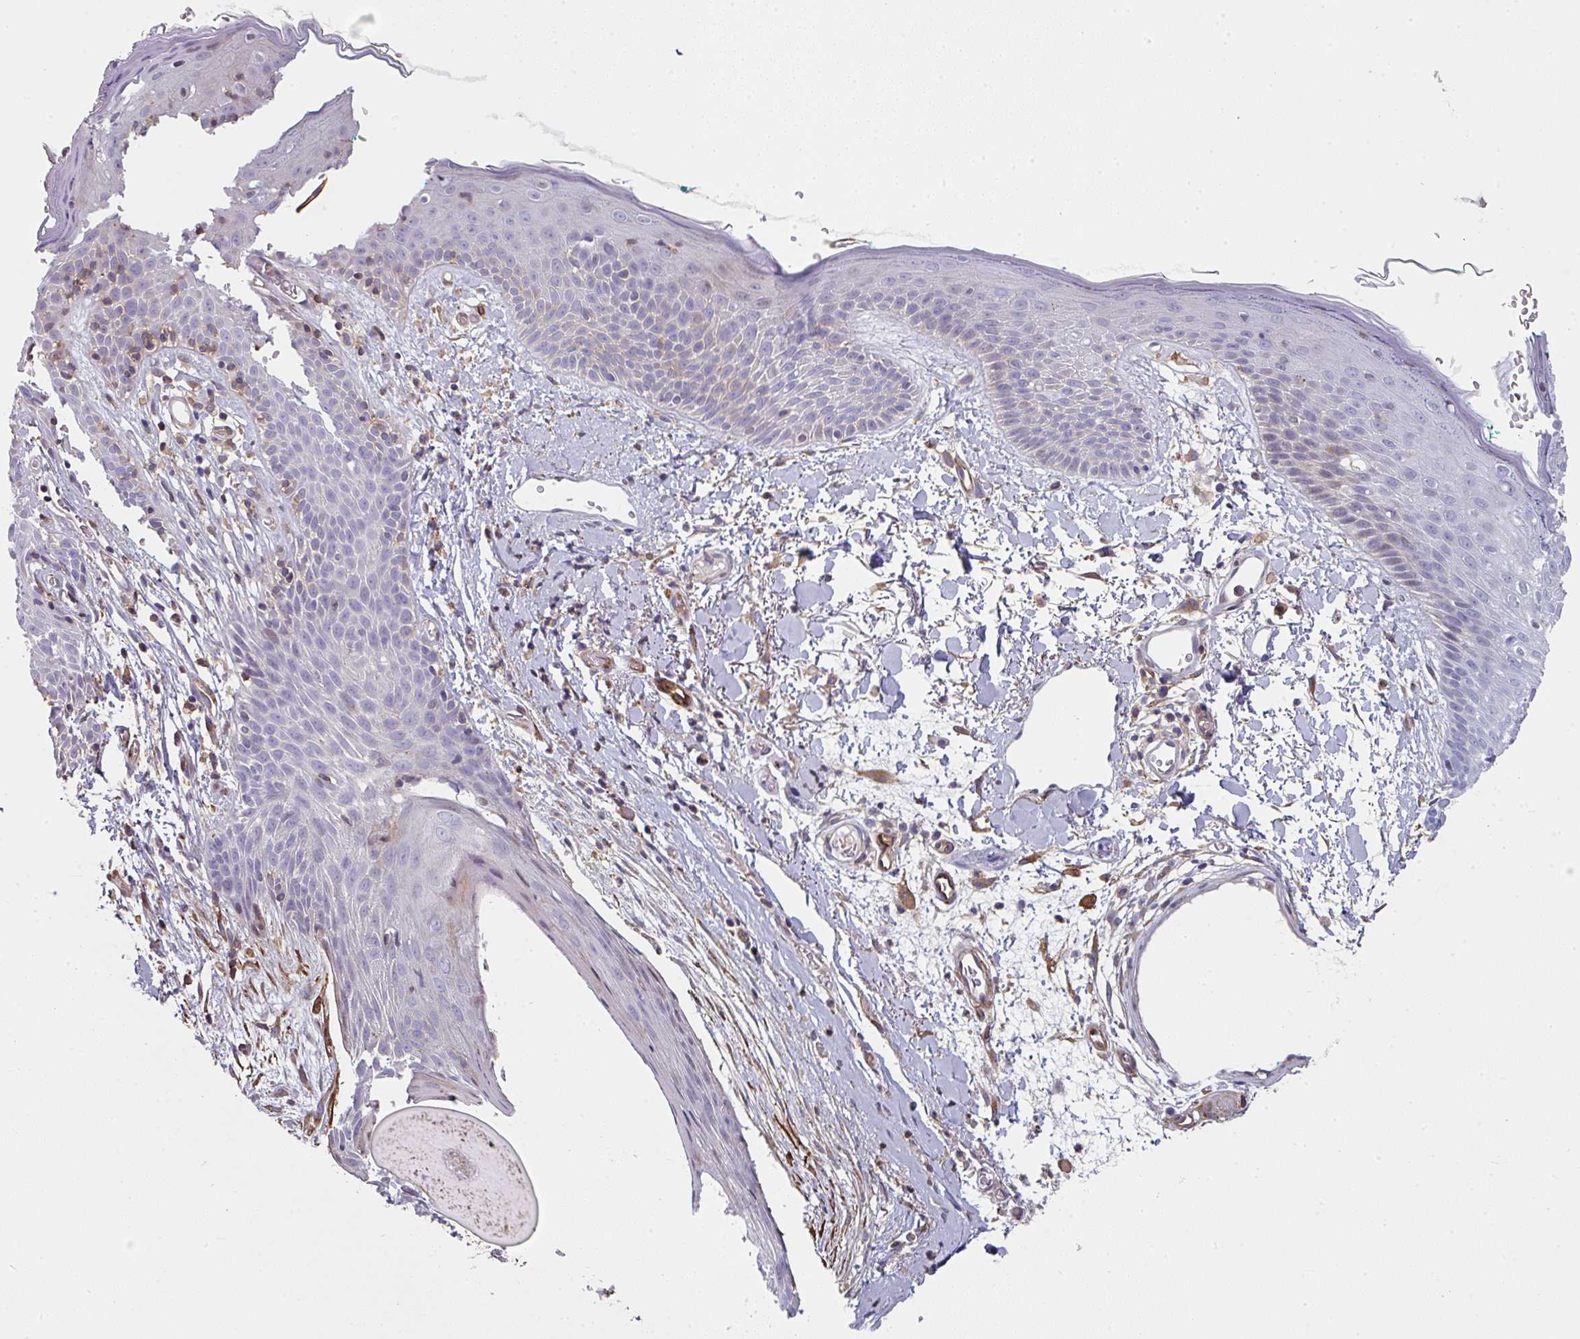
{"staining": {"intensity": "moderate", "quantity": "25%-75%", "location": "cytoplasmic/membranous"}, "tissue": "skin", "cell_type": "Fibroblasts", "image_type": "normal", "snomed": [{"axis": "morphology", "description": "Normal tissue, NOS"}, {"axis": "topography", "description": "Skin"}], "caption": "The immunohistochemical stain shows moderate cytoplasmic/membranous staining in fibroblasts of unremarkable skin. (DAB (3,3'-diaminobenzidine) = brown stain, brightfield microscopy at high magnification).", "gene": "BEND5", "patient": {"sex": "male", "age": 79}}